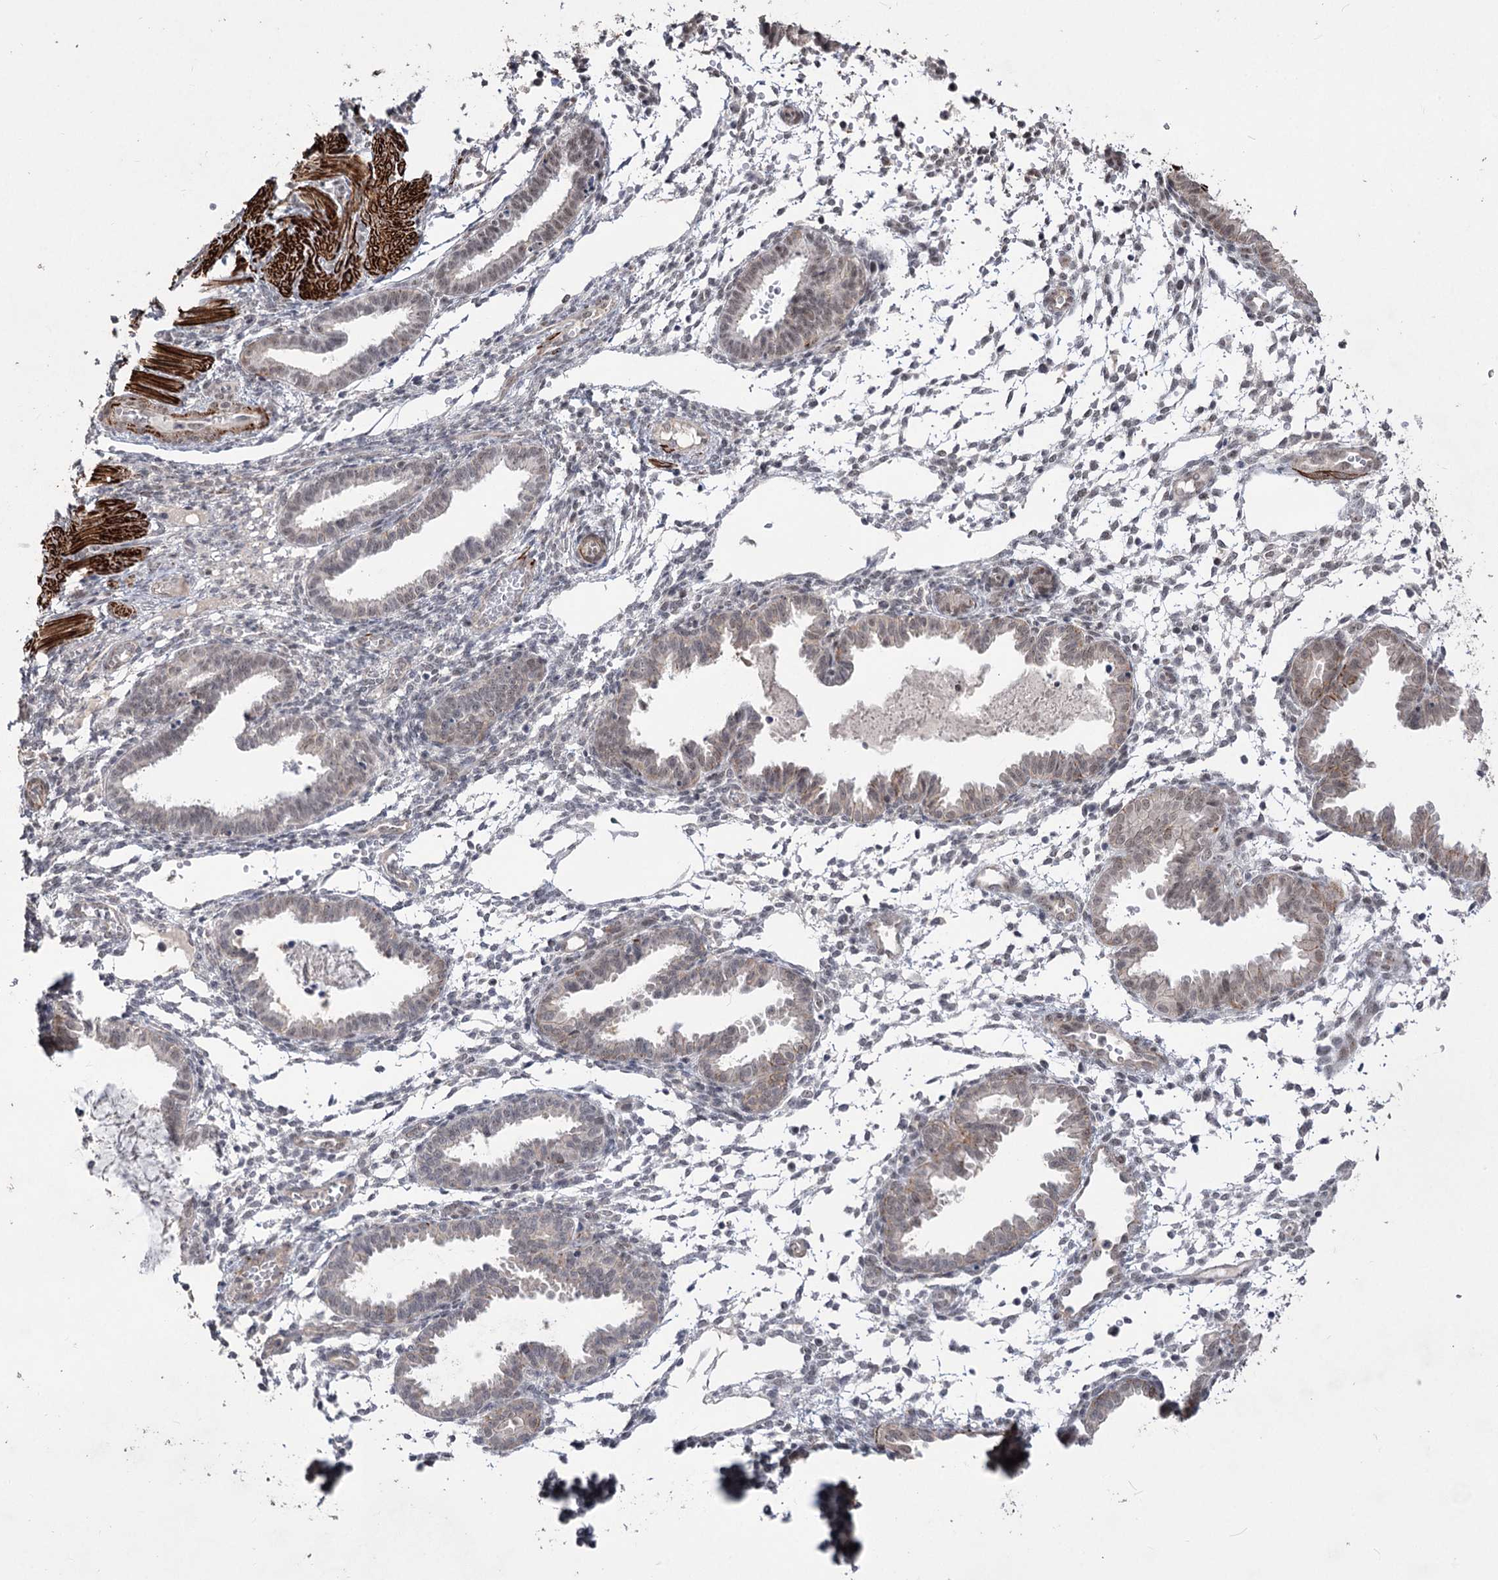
{"staining": {"intensity": "negative", "quantity": "none", "location": "none"}, "tissue": "endometrium", "cell_type": "Cells in endometrial stroma", "image_type": "normal", "snomed": [{"axis": "morphology", "description": "Normal tissue, NOS"}, {"axis": "topography", "description": "Endometrium"}], "caption": "Immunohistochemistry micrograph of benign endometrium stained for a protein (brown), which displays no staining in cells in endometrial stroma.", "gene": "ZSCAN23", "patient": {"sex": "female", "age": 33}}